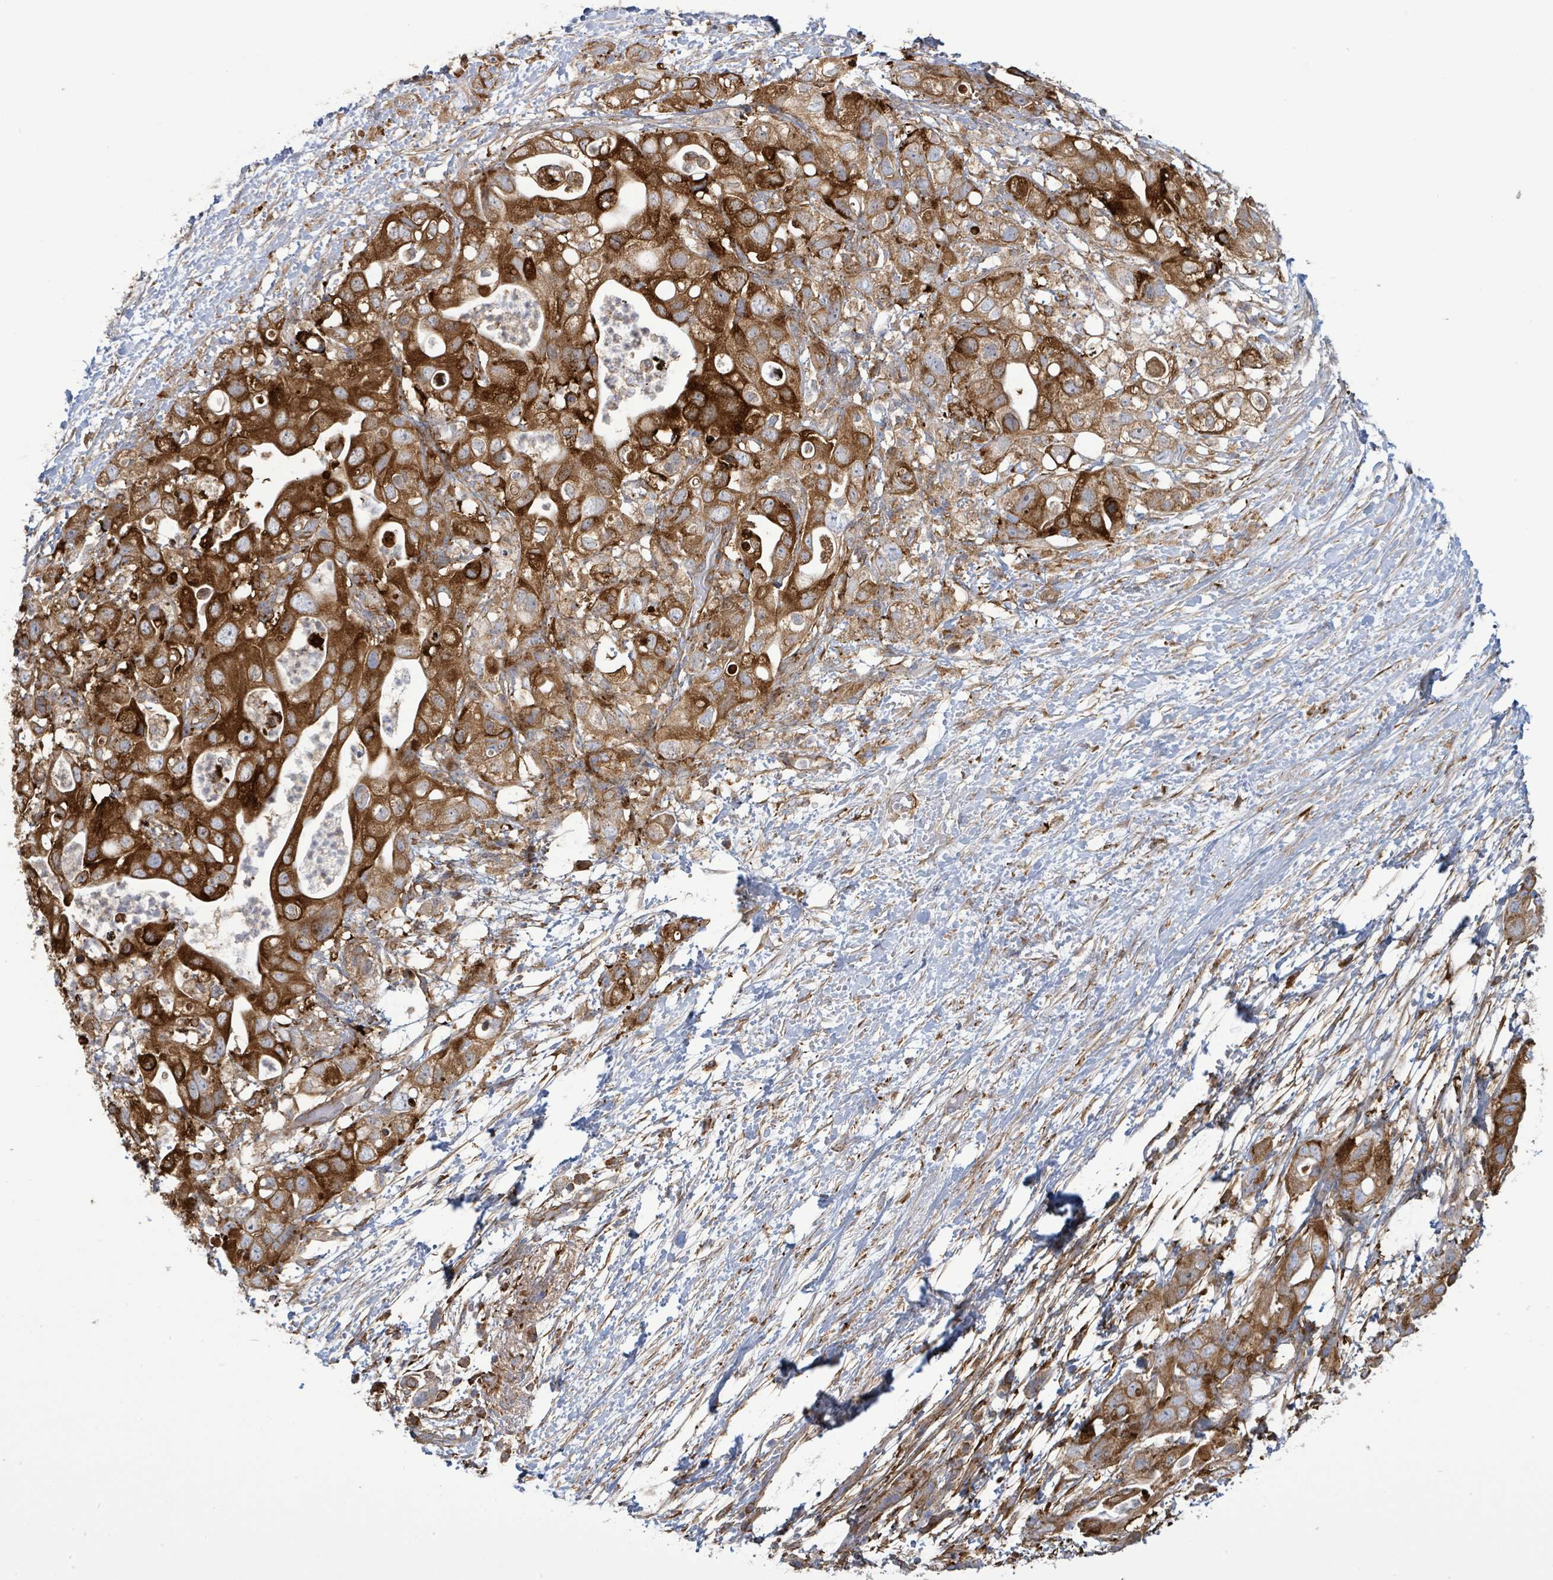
{"staining": {"intensity": "strong", "quantity": ">75%", "location": "cytoplasmic/membranous"}, "tissue": "pancreatic cancer", "cell_type": "Tumor cells", "image_type": "cancer", "snomed": [{"axis": "morphology", "description": "Adenocarcinoma, NOS"}, {"axis": "topography", "description": "Pancreas"}], "caption": "A brown stain labels strong cytoplasmic/membranous expression of a protein in pancreatic cancer tumor cells. (DAB (3,3'-diaminobenzidine) = brown stain, brightfield microscopy at high magnification).", "gene": "EGFL7", "patient": {"sex": "female", "age": 72}}